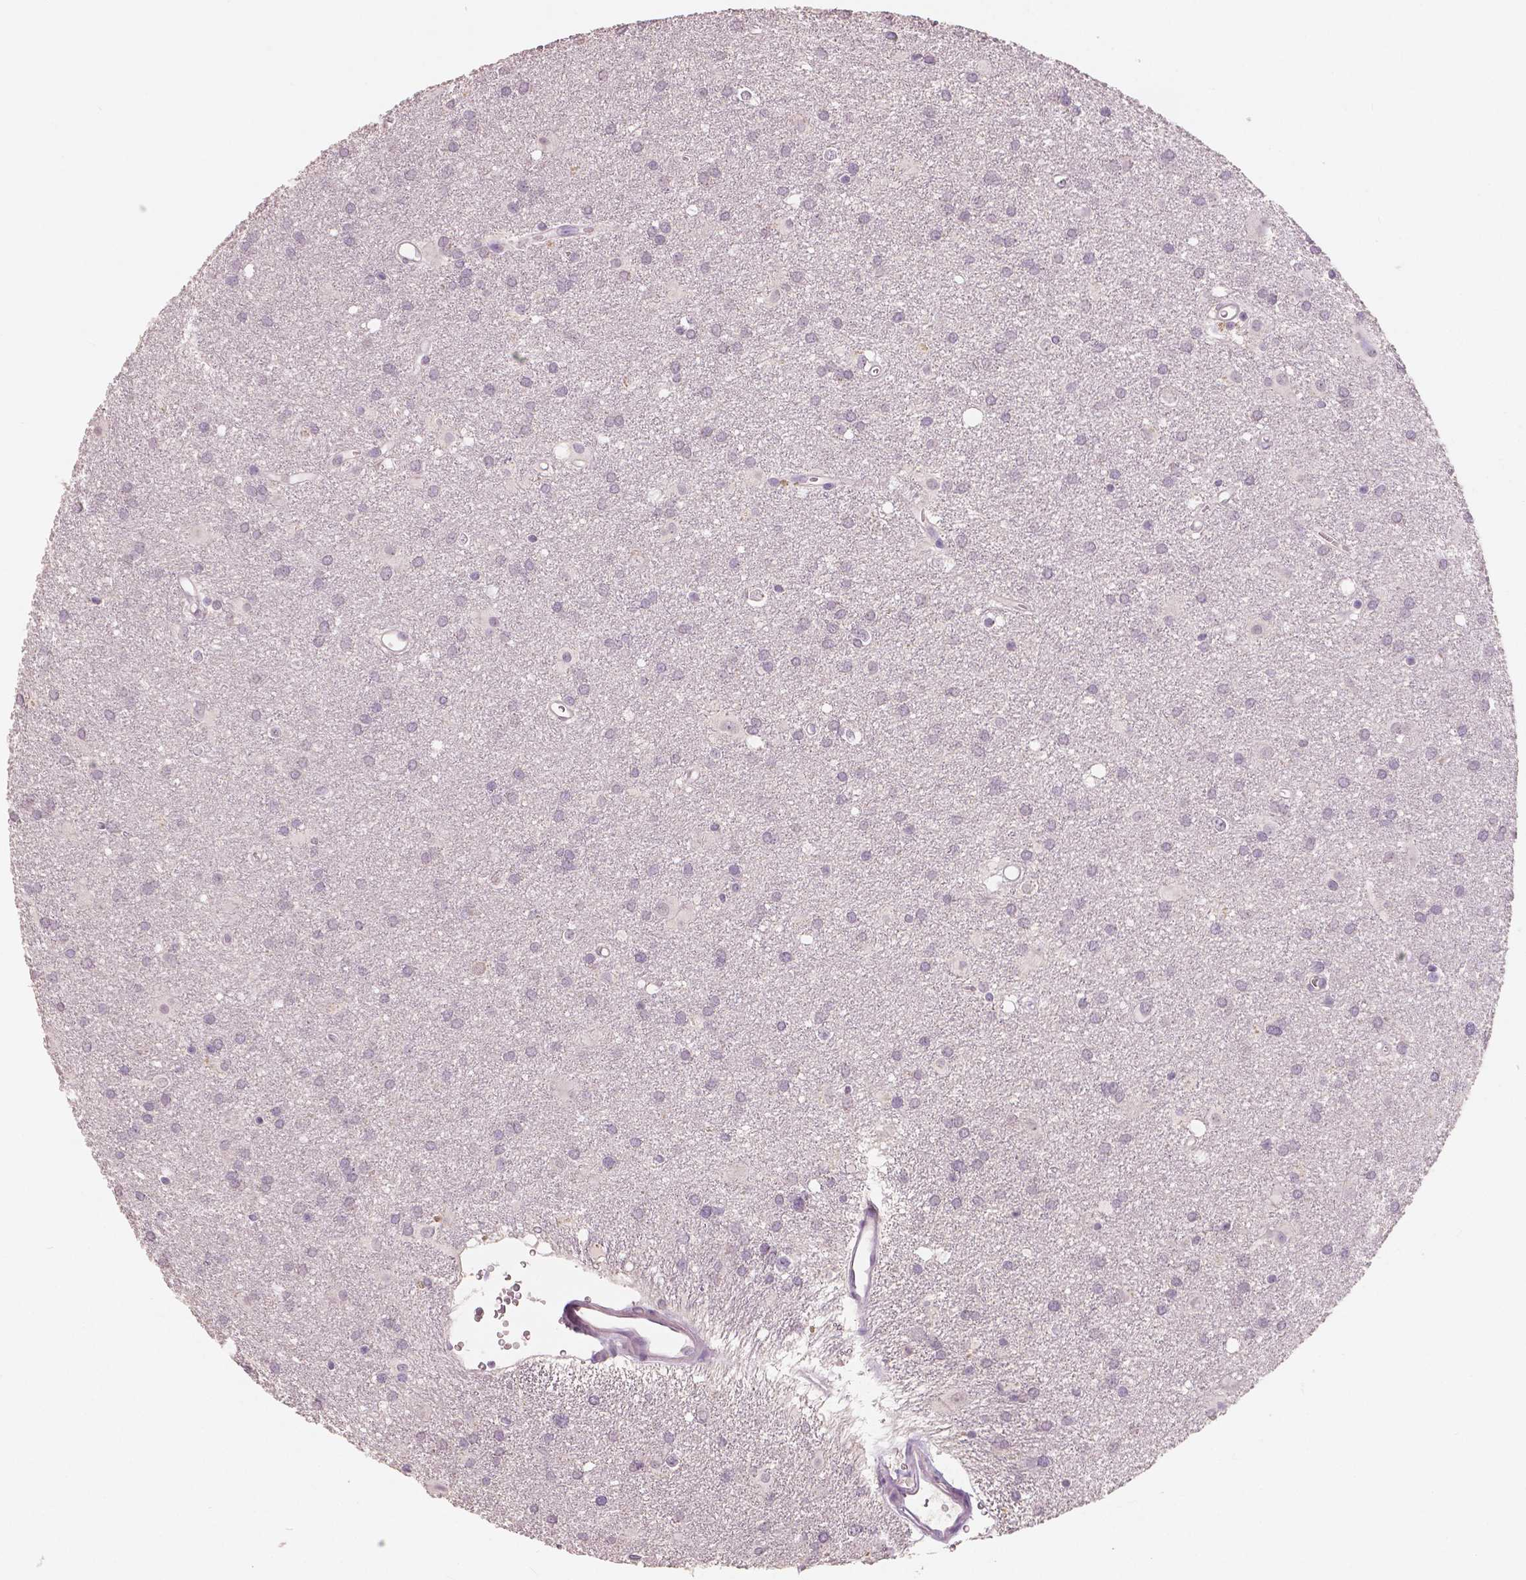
{"staining": {"intensity": "negative", "quantity": "none", "location": "none"}, "tissue": "glioma", "cell_type": "Tumor cells", "image_type": "cancer", "snomed": [{"axis": "morphology", "description": "Glioma, malignant, Low grade"}, {"axis": "topography", "description": "Brain"}], "caption": "Immunohistochemistry photomicrograph of neoplastic tissue: glioma stained with DAB reveals no significant protein expression in tumor cells.", "gene": "KIT", "patient": {"sex": "male", "age": 58}}